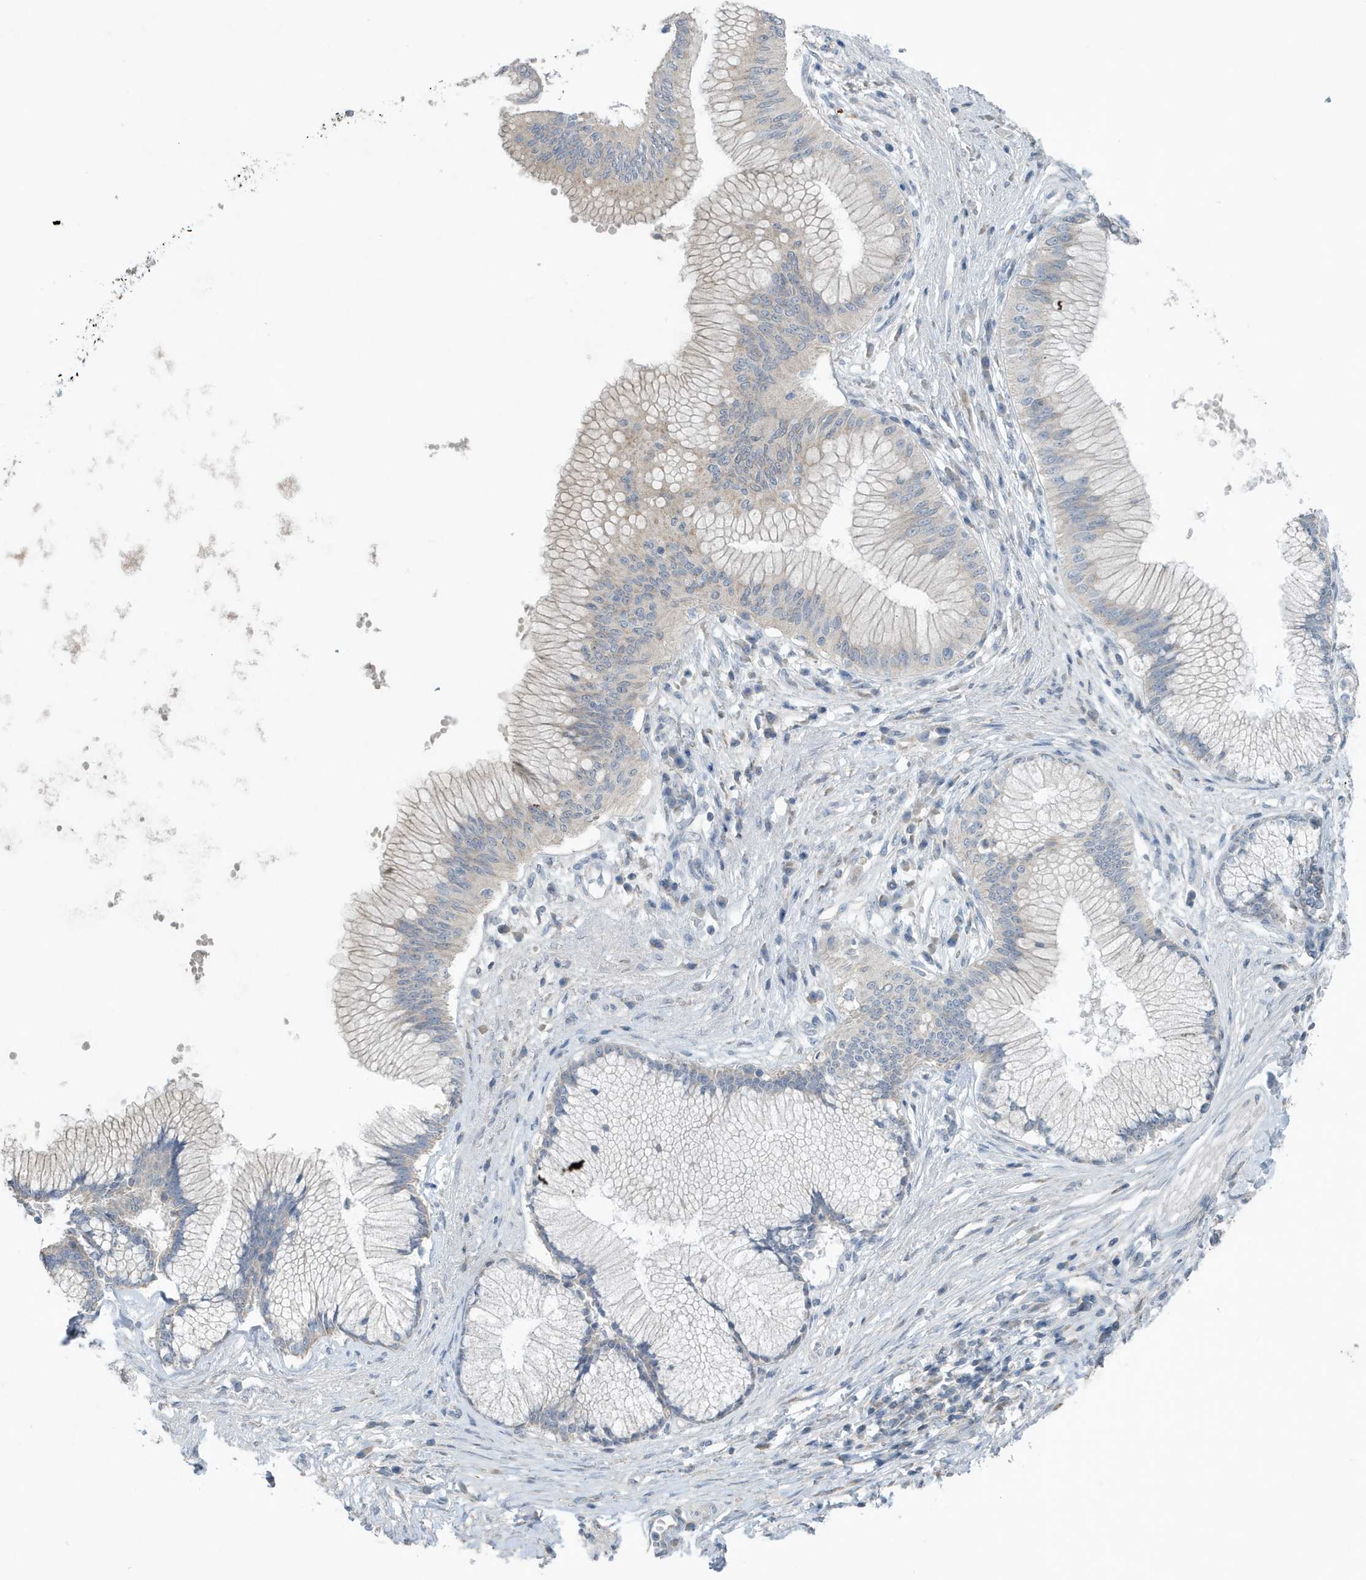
{"staining": {"intensity": "negative", "quantity": "none", "location": "none"}, "tissue": "pancreatic cancer", "cell_type": "Tumor cells", "image_type": "cancer", "snomed": [{"axis": "morphology", "description": "Adenocarcinoma, NOS"}, {"axis": "topography", "description": "Pancreas"}], "caption": "DAB (3,3'-diaminobenzidine) immunohistochemical staining of human pancreatic adenocarcinoma shows no significant expression in tumor cells.", "gene": "UGT2B4", "patient": {"sex": "male", "age": 68}}